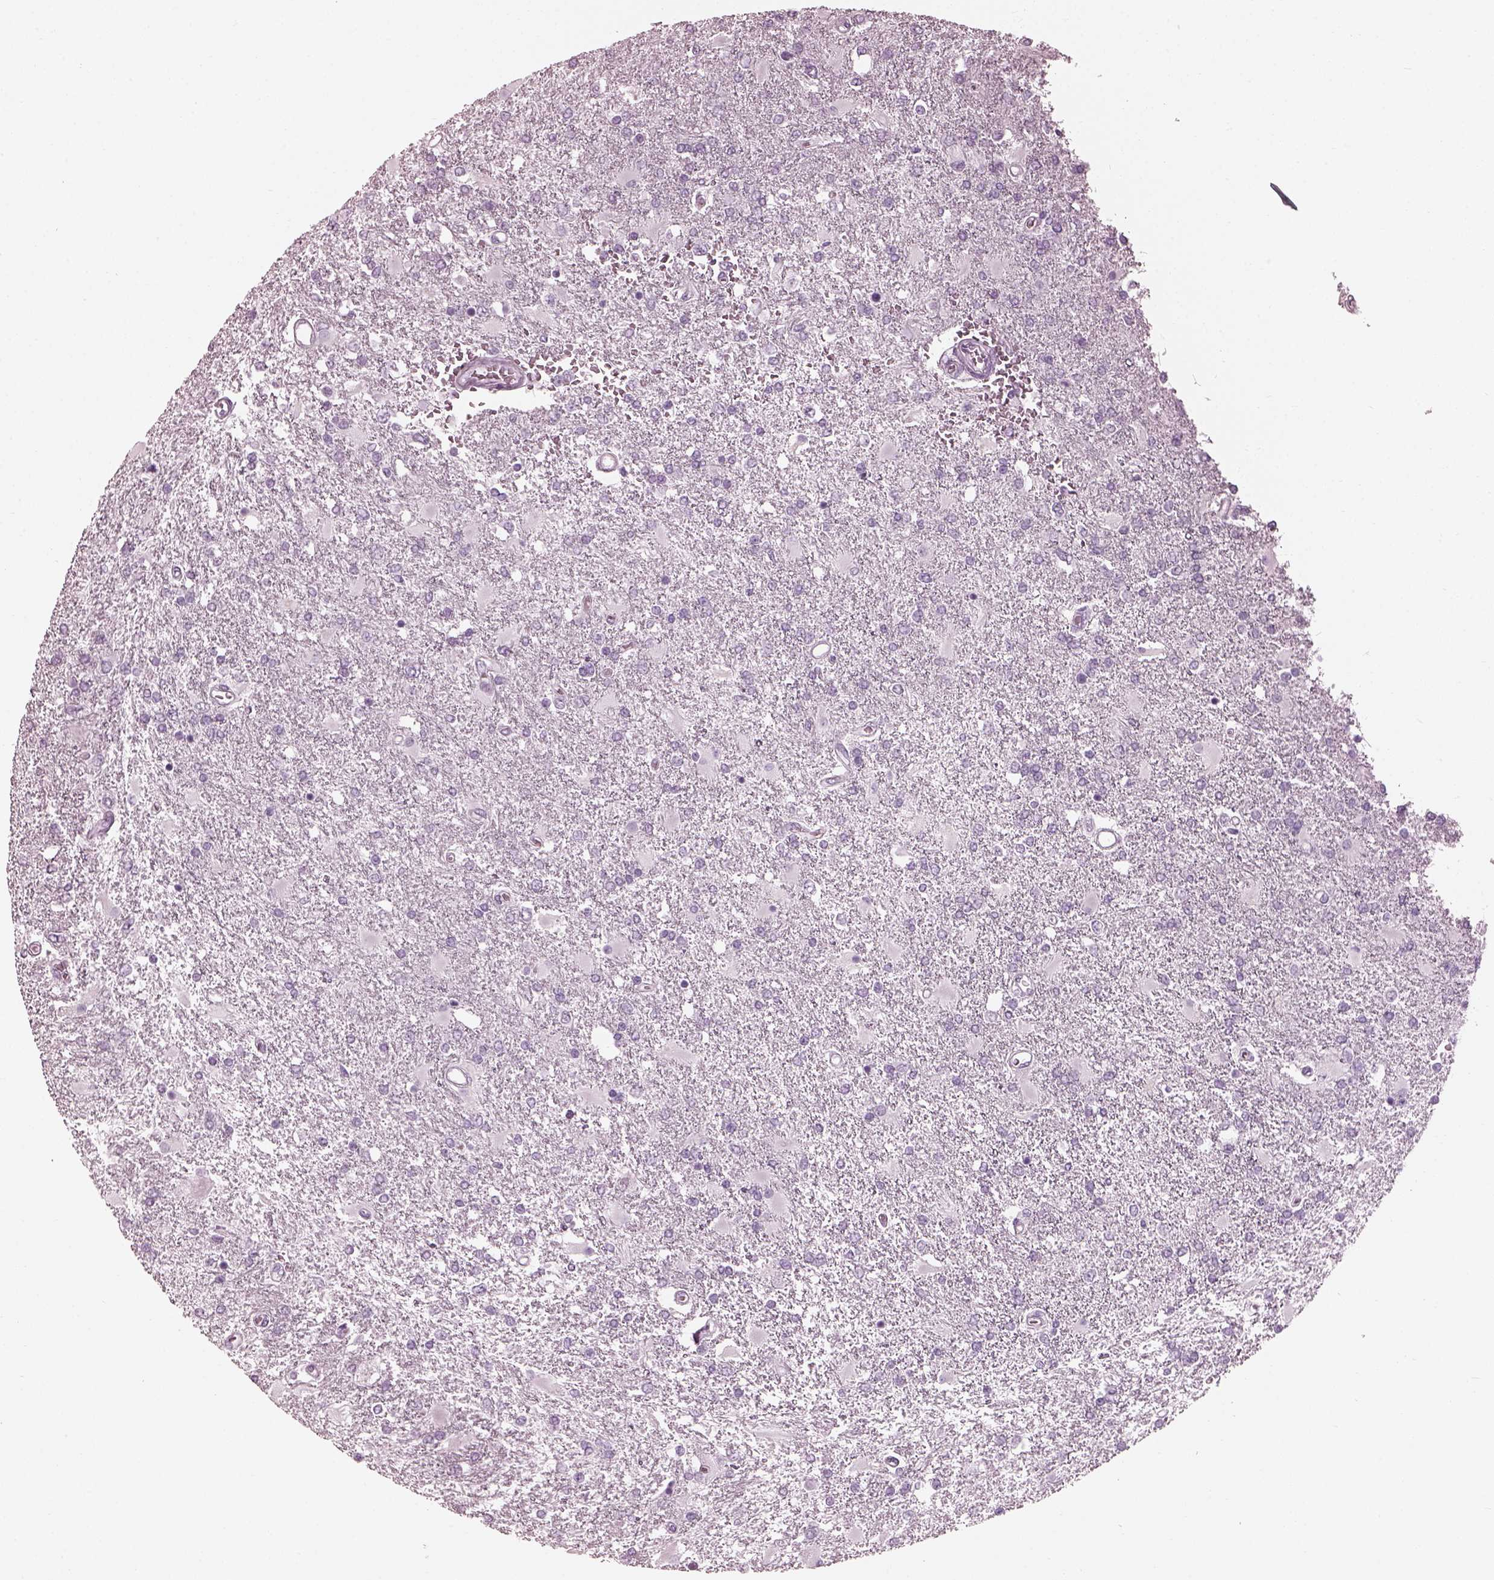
{"staining": {"intensity": "negative", "quantity": "none", "location": "none"}, "tissue": "glioma", "cell_type": "Tumor cells", "image_type": "cancer", "snomed": [{"axis": "morphology", "description": "Glioma, malignant, High grade"}, {"axis": "topography", "description": "Cerebral cortex"}], "caption": "A high-resolution image shows immunohistochemistry (IHC) staining of malignant glioma (high-grade), which displays no significant staining in tumor cells.", "gene": "TCHHL1", "patient": {"sex": "male", "age": 79}}